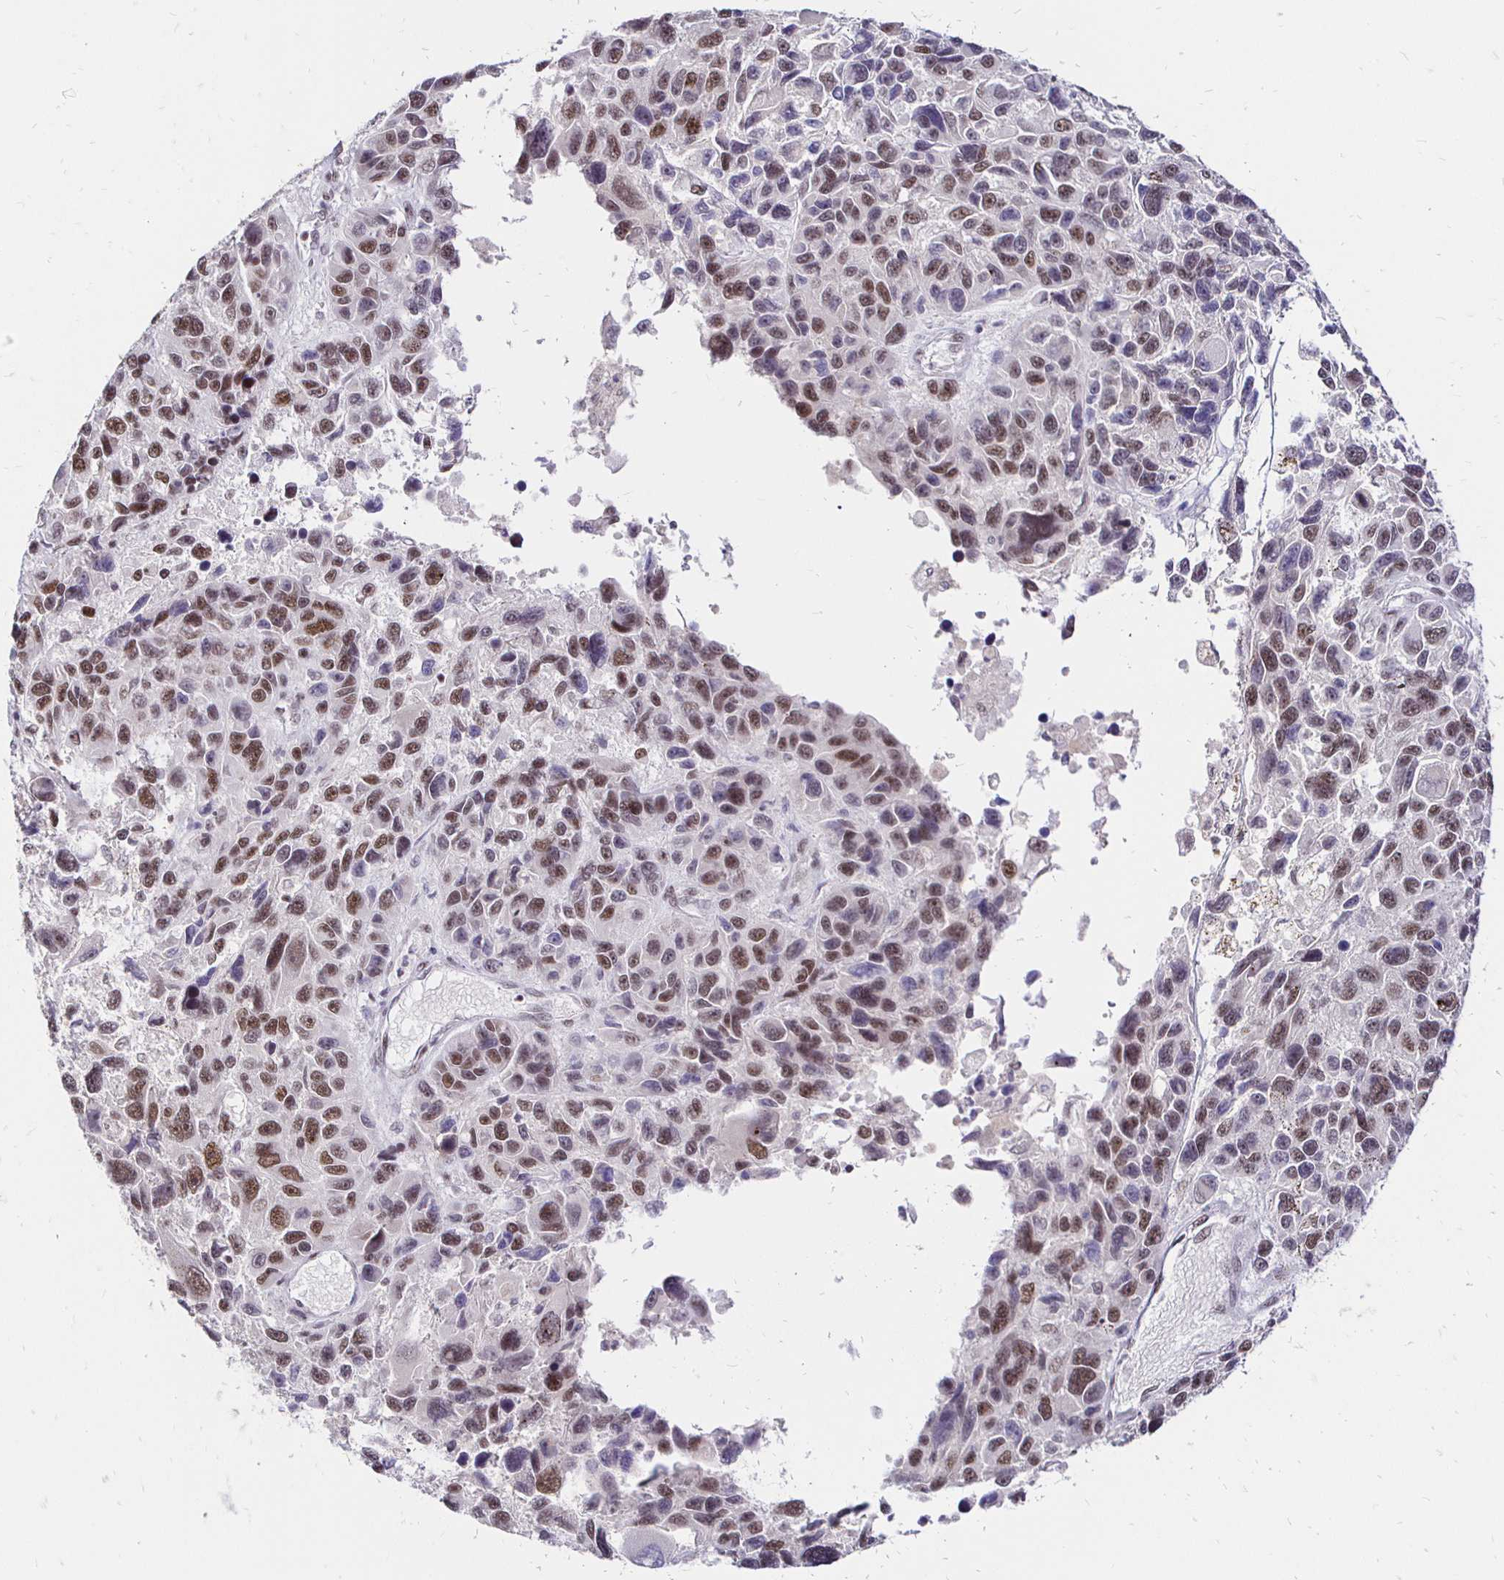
{"staining": {"intensity": "moderate", "quantity": ">75%", "location": "nuclear"}, "tissue": "melanoma", "cell_type": "Tumor cells", "image_type": "cancer", "snomed": [{"axis": "morphology", "description": "Malignant melanoma, NOS"}, {"axis": "topography", "description": "Skin"}], "caption": "This histopathology image demonstrates IHC staining of melanoma, with medium moderate nuclear expression in approximately >75% of tumor cells.", "gene": "SIN3A", "patient": {"sex": "male", "age": 53}}